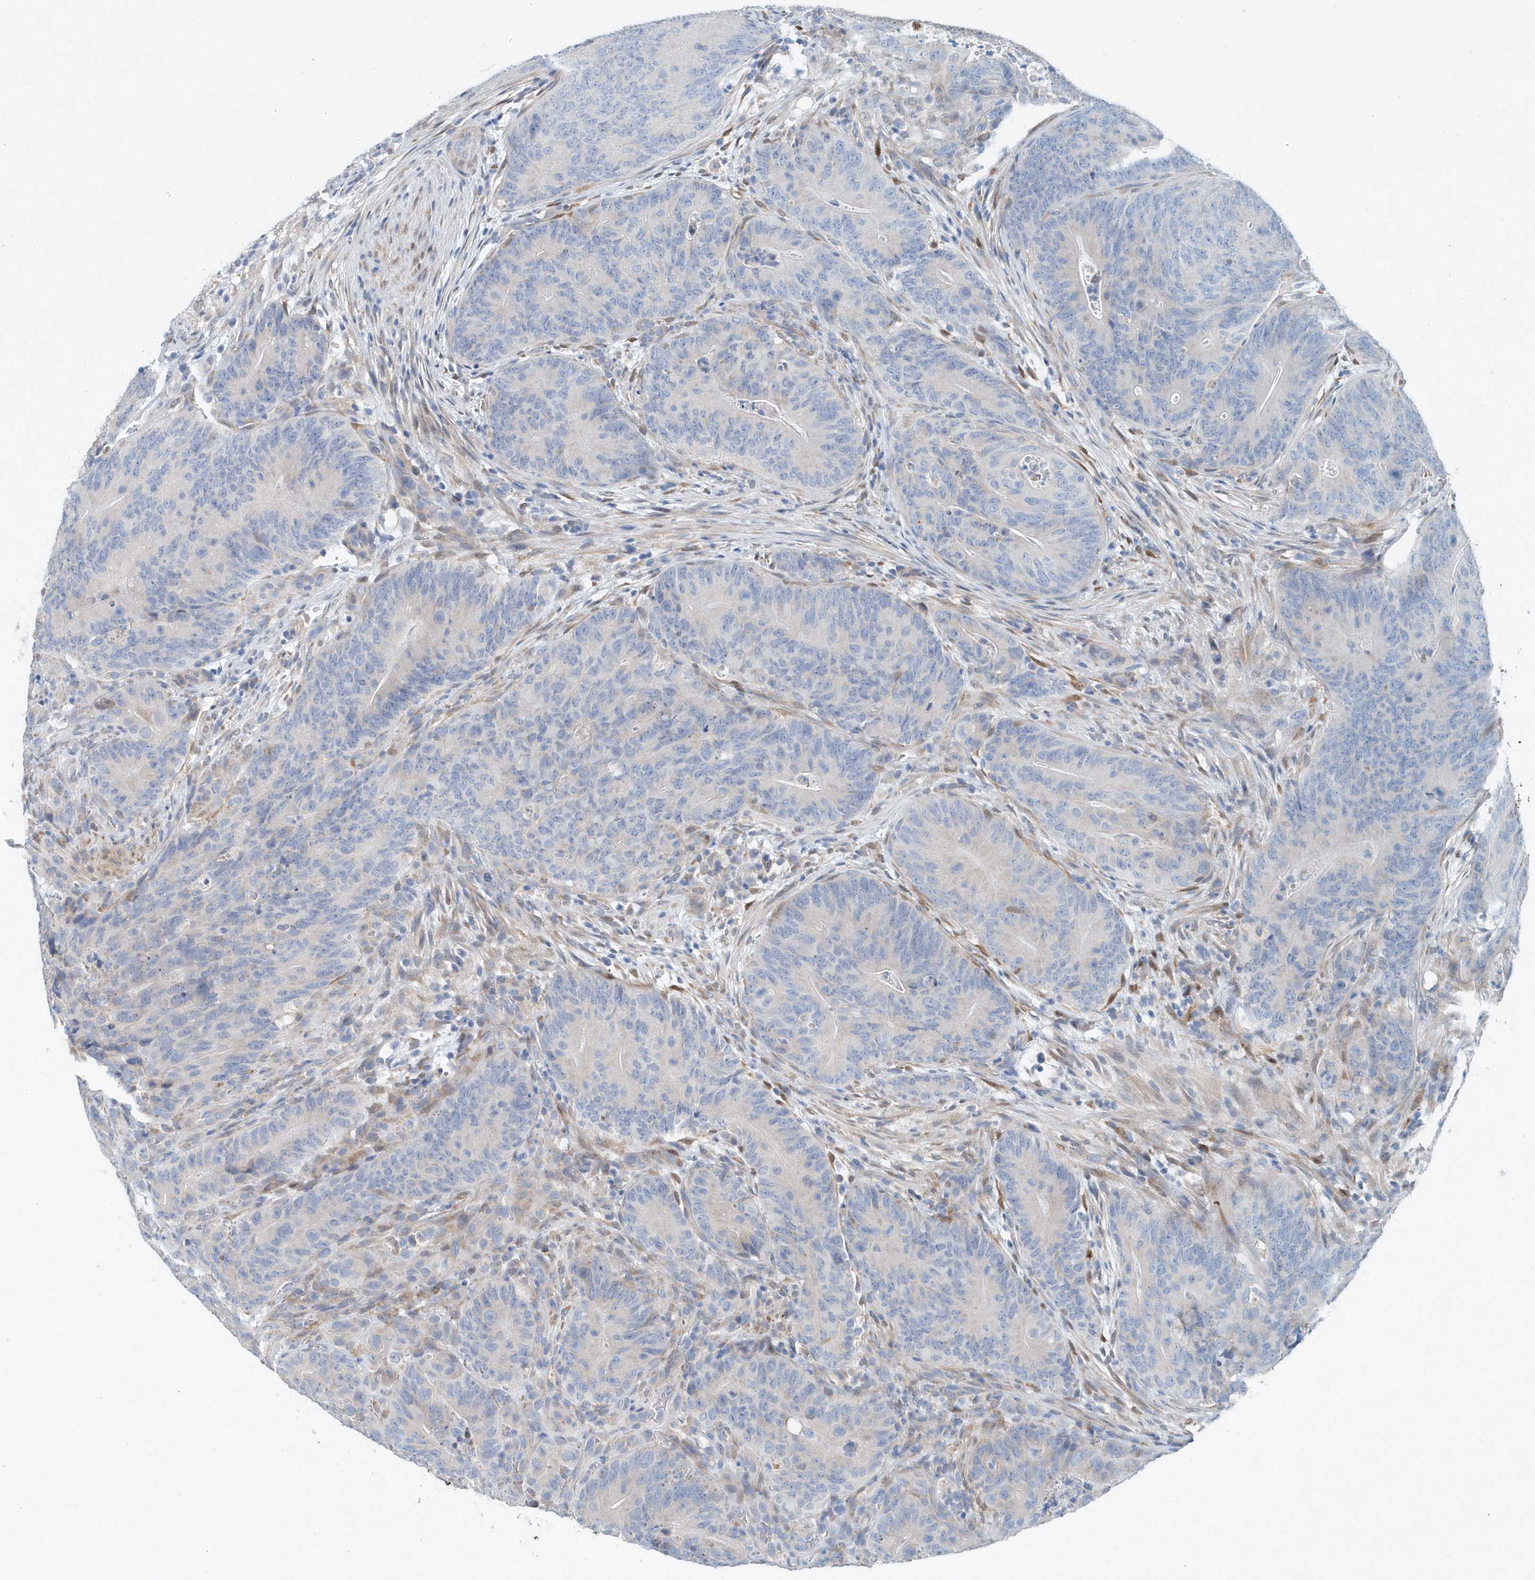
{"staining": {"intensity": "negative", "quantity": "none", "location": "none"}, "tissue": "colorectal cancer", "cell_type": "Tumor cells", "image_type": "cancer", "snomed": [{"axis": "morphology", "description": "Normal tissue, NOS"}, {"axis": "topography", "description": "Colon"}], "caption": "The micrograph shows no significant expression in tumor cells of colorectal cancer.", "gene": "PFN2", "patient": {"sex": "female", "age": 82}}